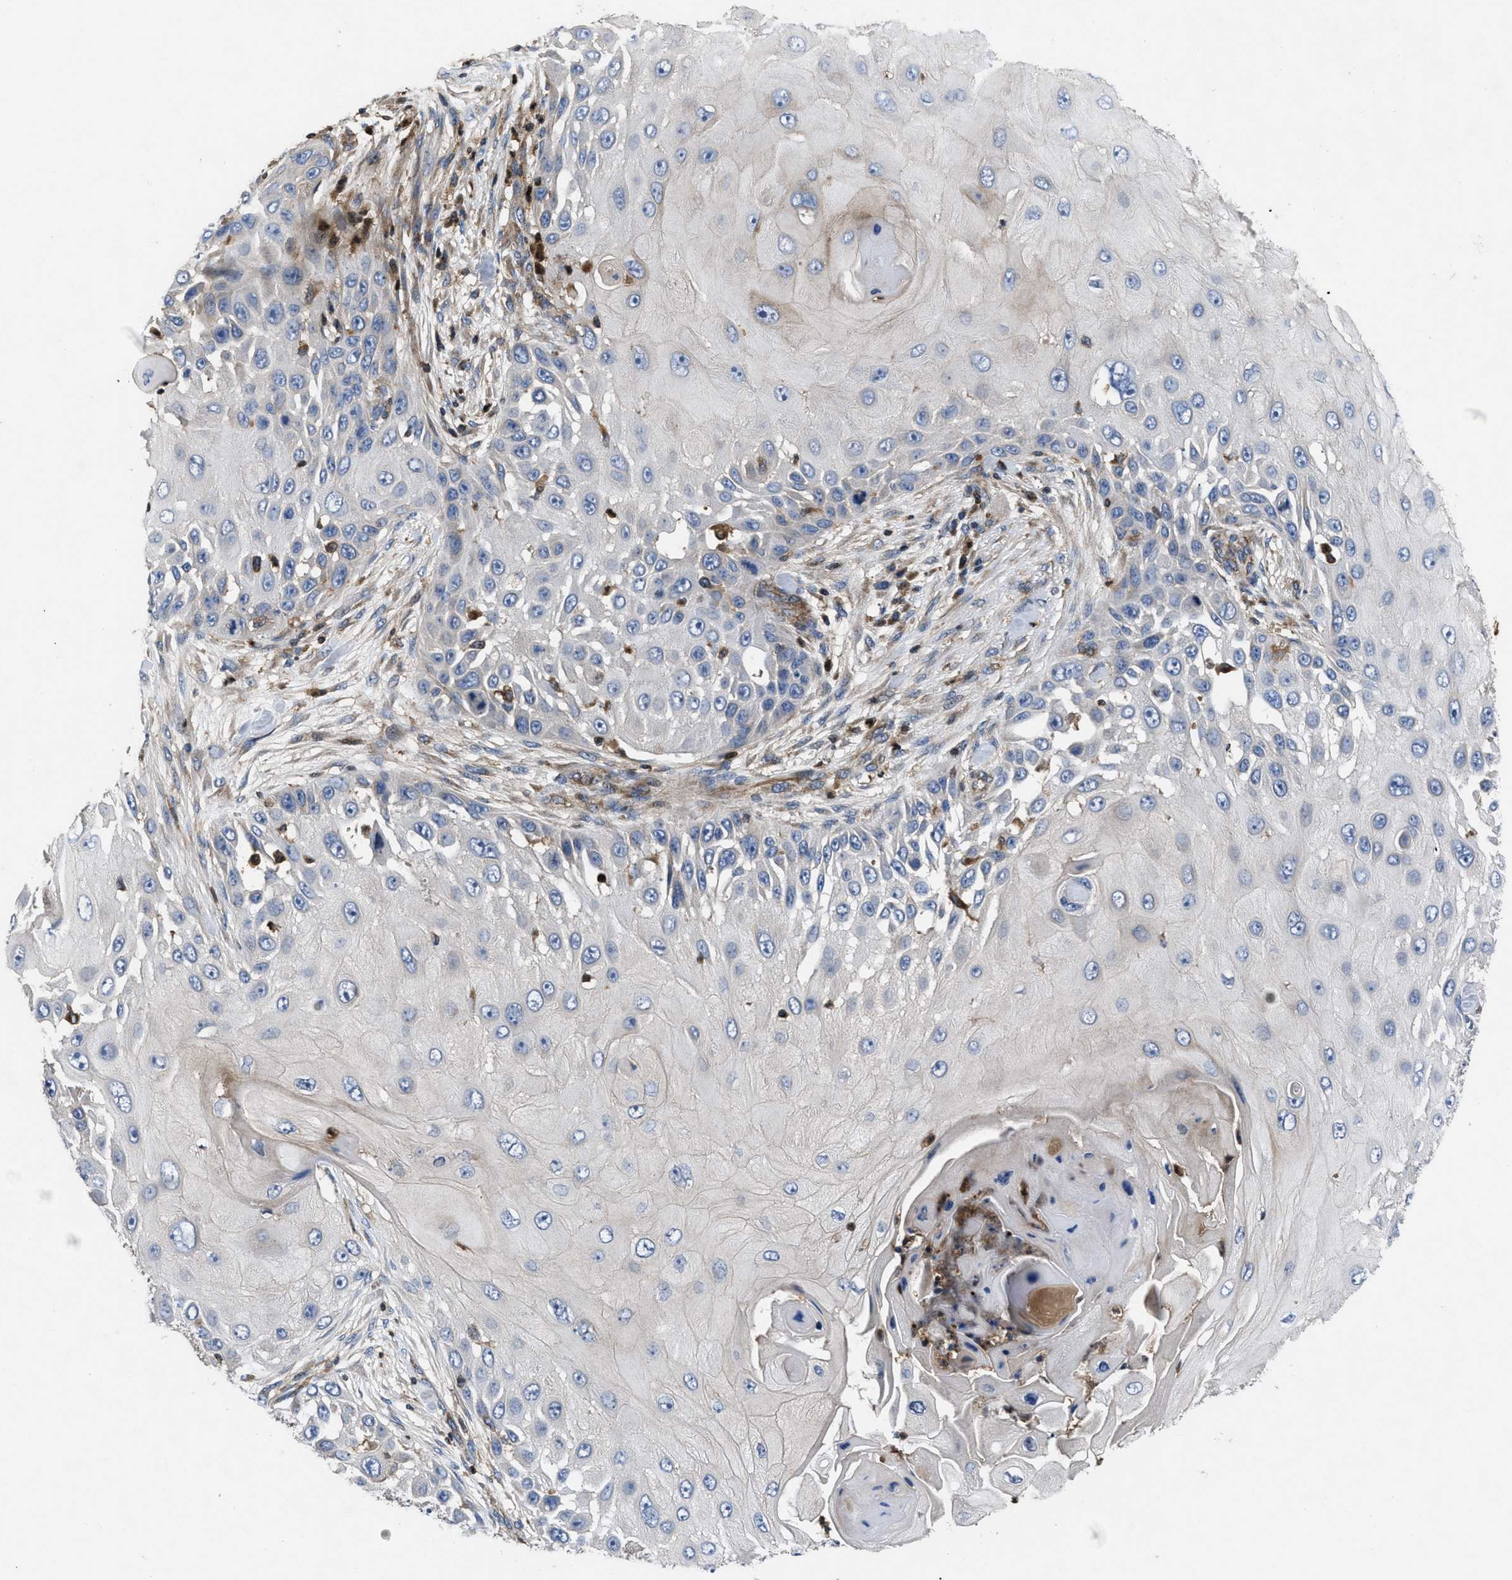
{"staining": {"intensity": "negative", "quantity": "none", "location": "none"}, "tissue": "skin cancer", "cell_type": "Tumor cells", "image_type": "cancer", "snomed": [{"axis": "morphology", "description": "Squamous cell carcinoma, NOS"}, {"axis": "topography", "description": "Skin"}], "caption": "Tumor cells are negative for protein expression in human skin cancer.", "gene": "YBEY", "patient": {"sex": "female", "age": 44}}